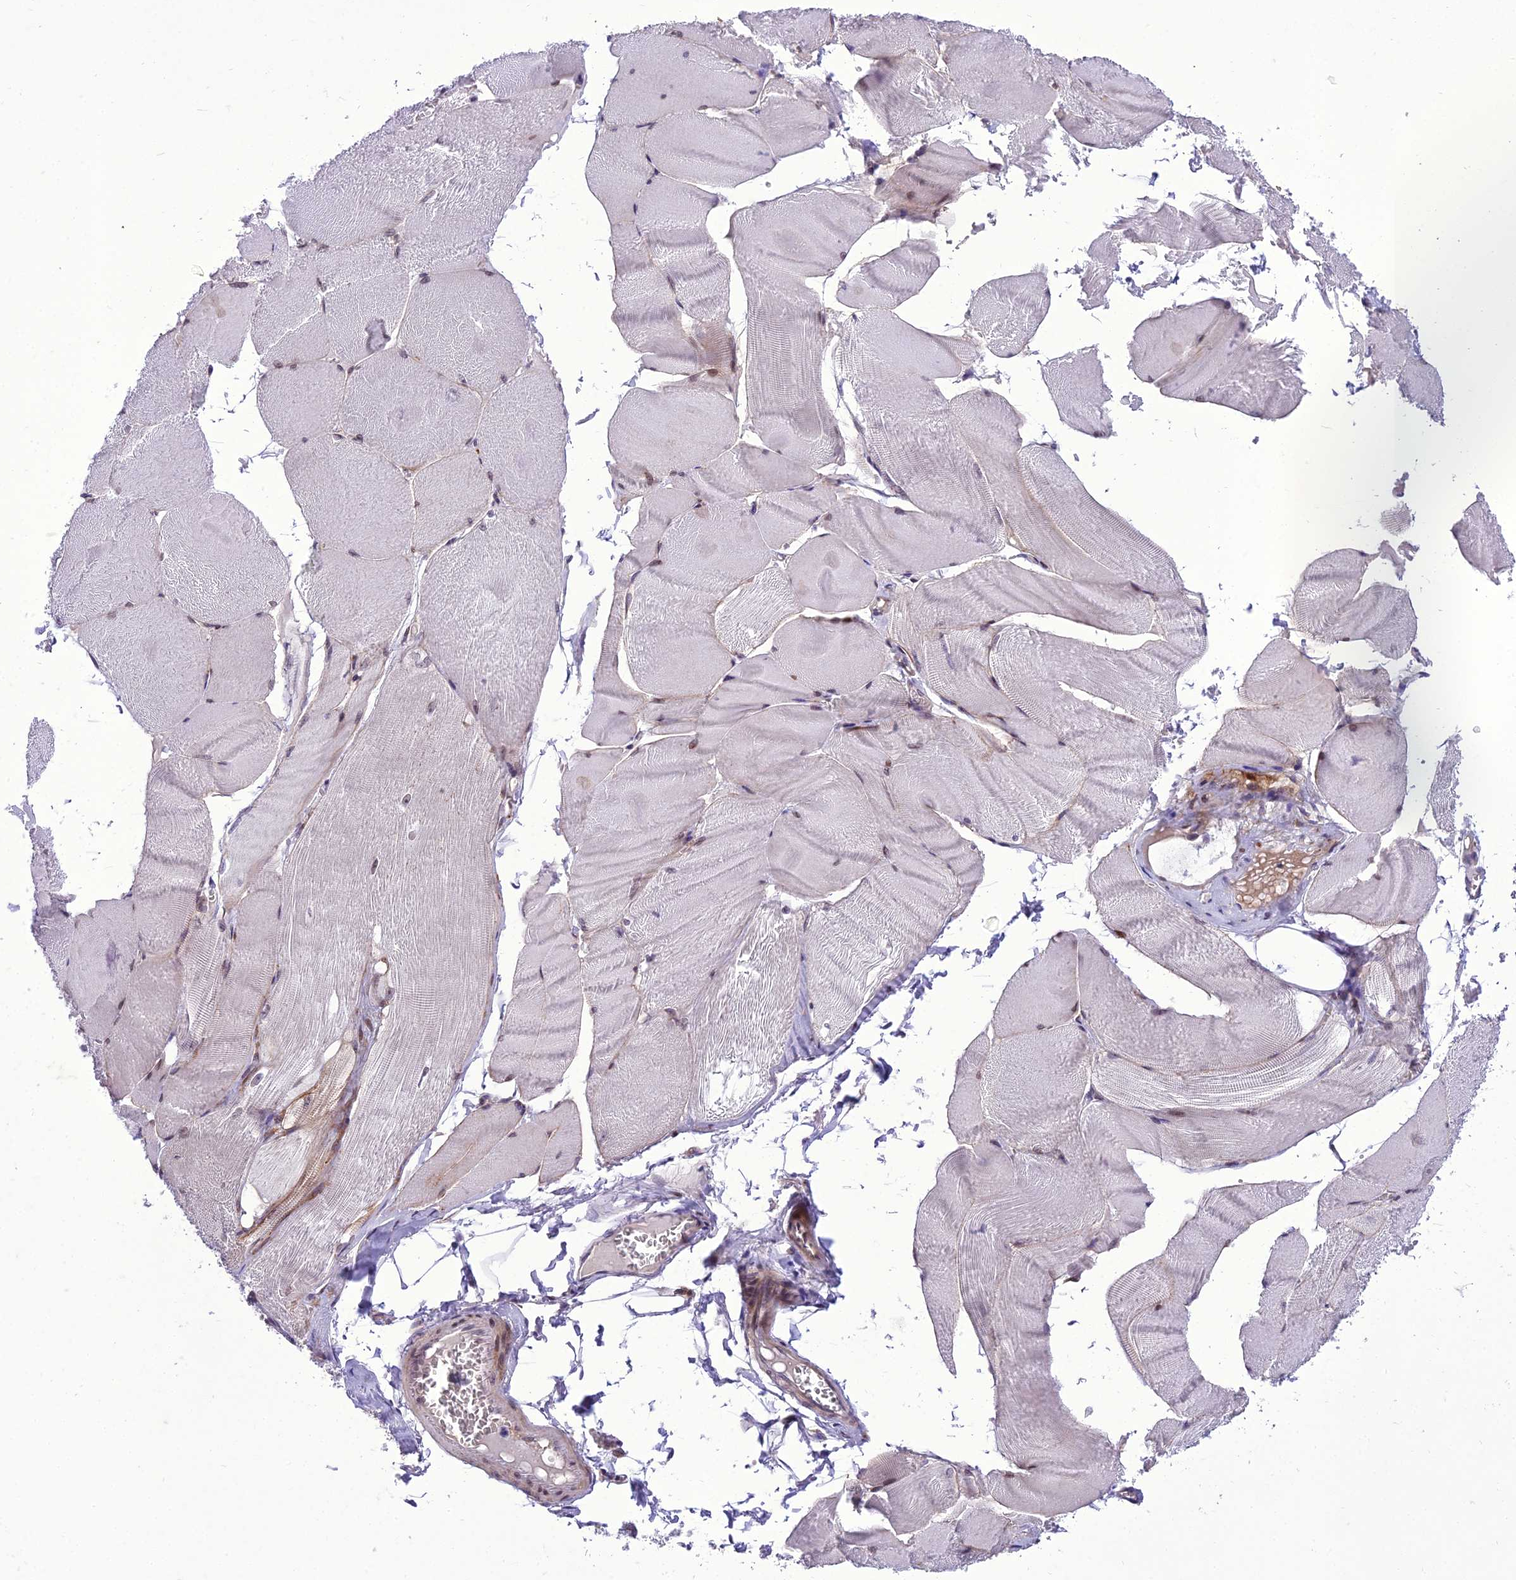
{"staining": {"intensity": "moderate", "quantity": "25%-75%", "location": "cytoplasmic/membranous"}, "tissue": "skeletal muscle", "cell_type": "Myocytes", "image_type": "normal", "snomed": [{"axis": "morphology", "description": "Normal tissue, NOS"}, {"axis": "morphology", "description": "Basal cell carcinoma"}, {"axis": "topography", "description": "Skeletal muscle"}], "caption": "Immunohistochemical staining of normal skeletal muscle shows 25%-75% levels of moderate cytoplasmic/membranous protein positivity in about 25%-75% of myocytes.", "gene": "NEURL2", "patient": {"sex": "female", "age": 64}}